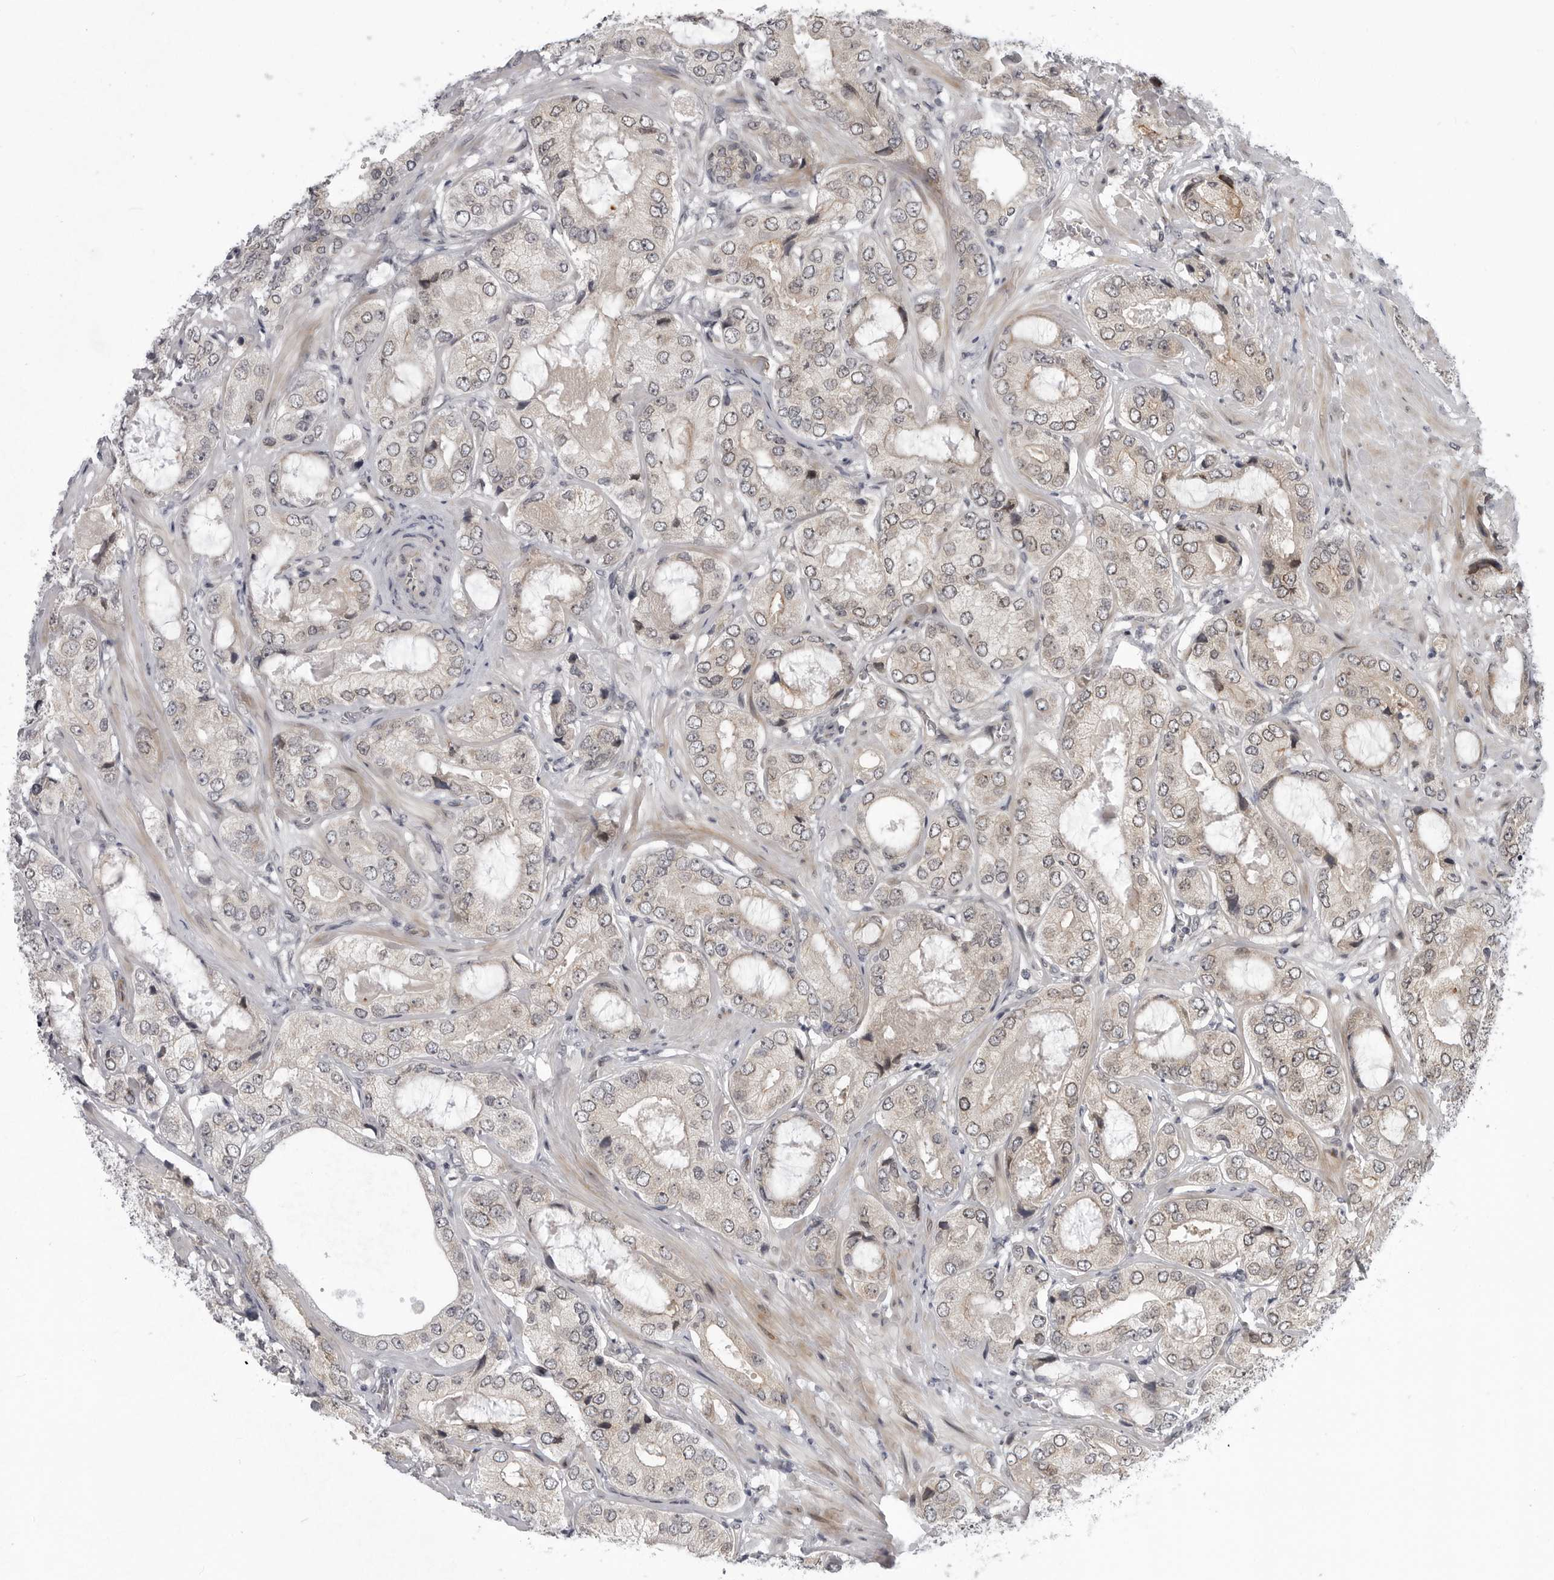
{"staining": {"intensity": "negative", "quantity": "none", "location": "none"}, "tissue": "prostate cancer", "cell_type": "Tumor cells", "image_type": "cancer", "snomed": [{"axis": "morphology", "description": "Adenocarcinoma, High grade"}, {"axis": "topography", "description": "Prostate"}], "caption": "IHC image of human prostate adenocarcinoma (high-grade) stained for a protein (brown), which reveals no positivity in tumor cells.", "gene": "LRRC45", "patient": {"sex": "male", "age": 59}}